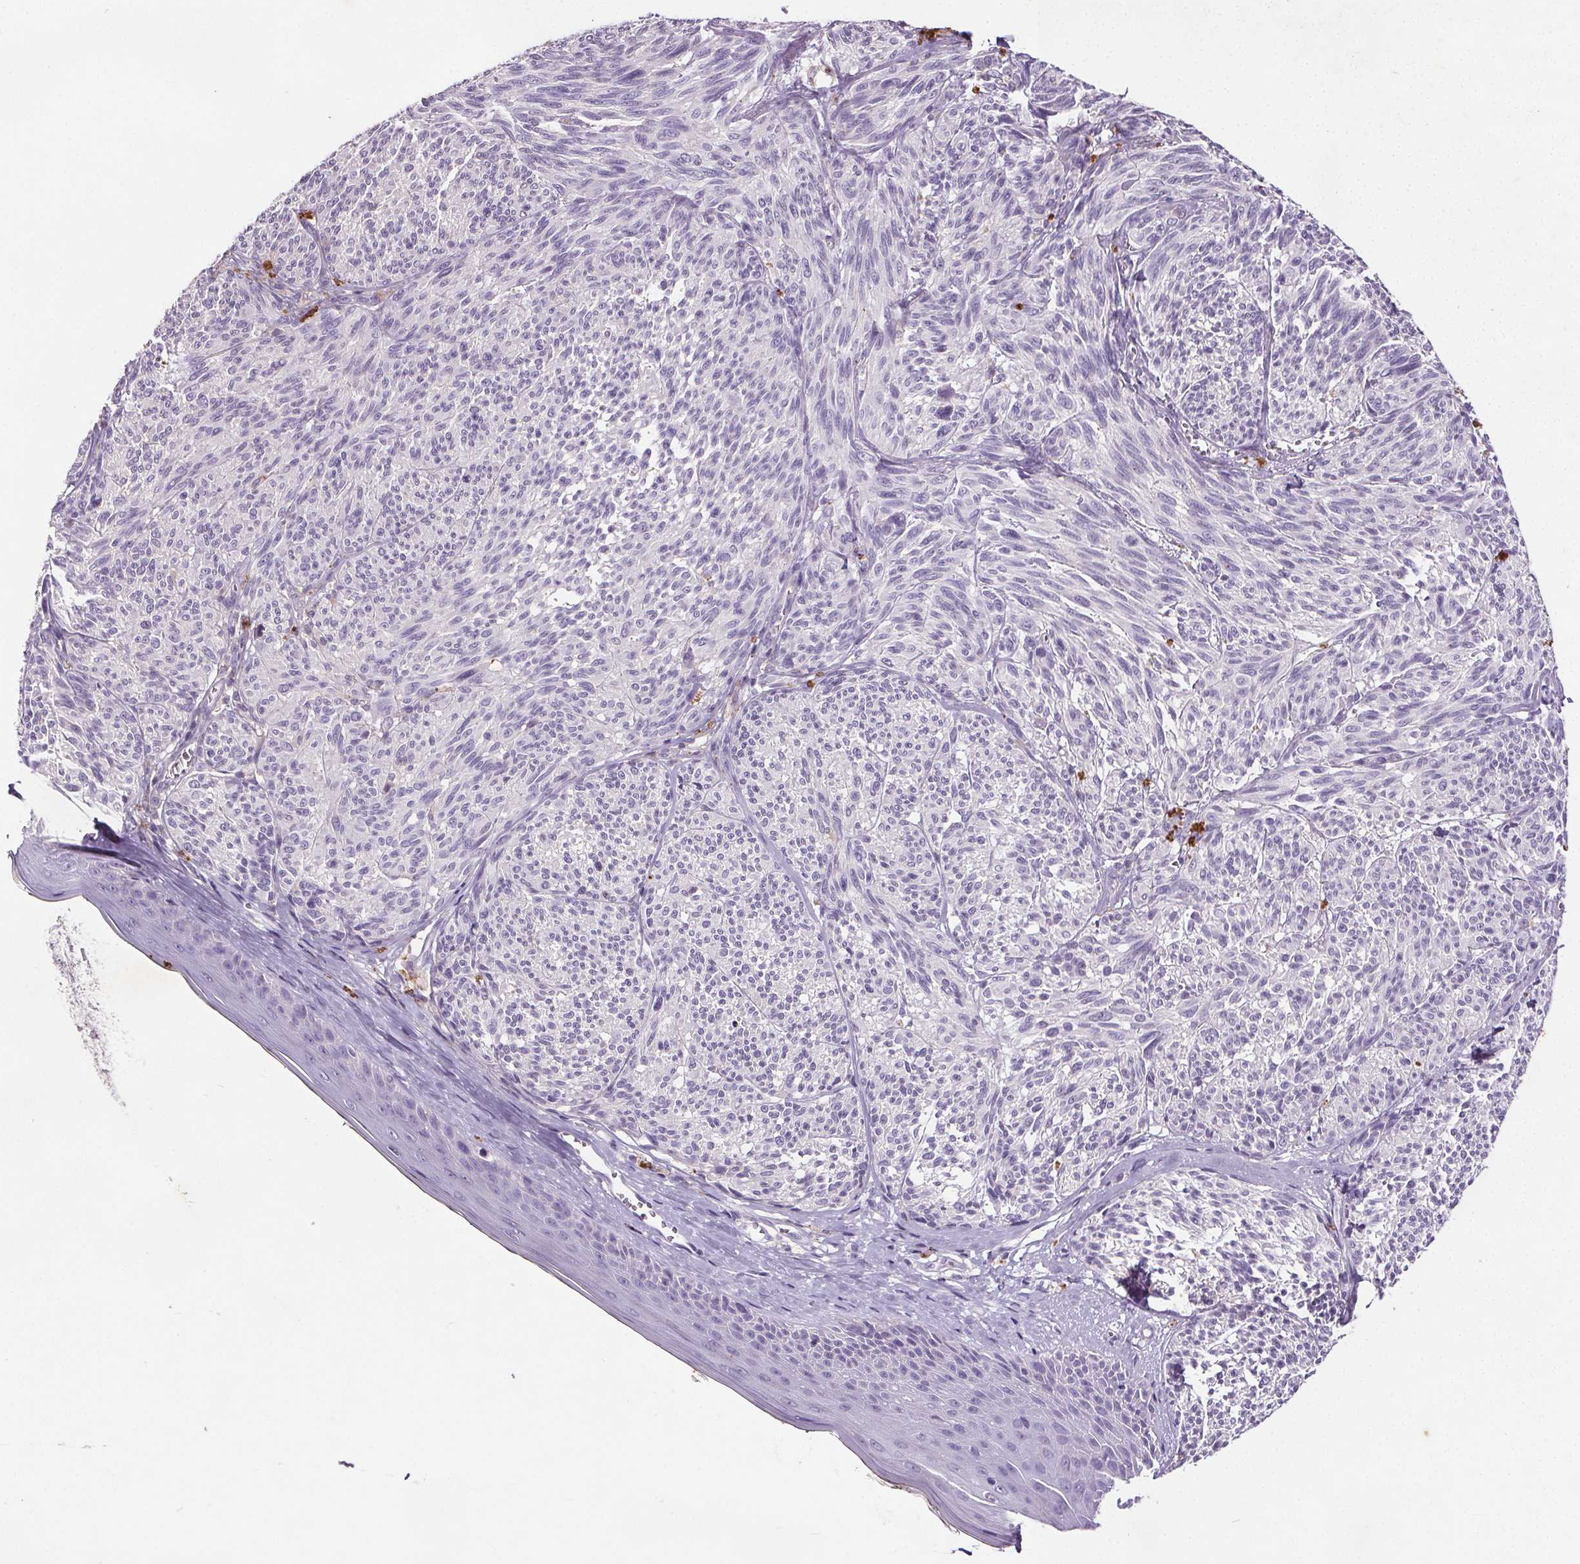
{"staining": {"intensity": "negative", "quantity": "none", "location": "none"}, "tissue": "melanoma", "cell_type": "Tumor cells", "image_type": "cancer", "snomed": [{"axis": "morphology", "description": "Malignant melanoma, NOS"}, {"axis": "topography", "description": "Skin"}], "caption": "Malignant melanoma was stained to show a protein in brown. There is no significant staining in tumor cells. (Immunohistochemistry, brightfield microscopy, high magnification).", "gene": "C19orf84", "patient": {"sex": "male", "age": 79}}